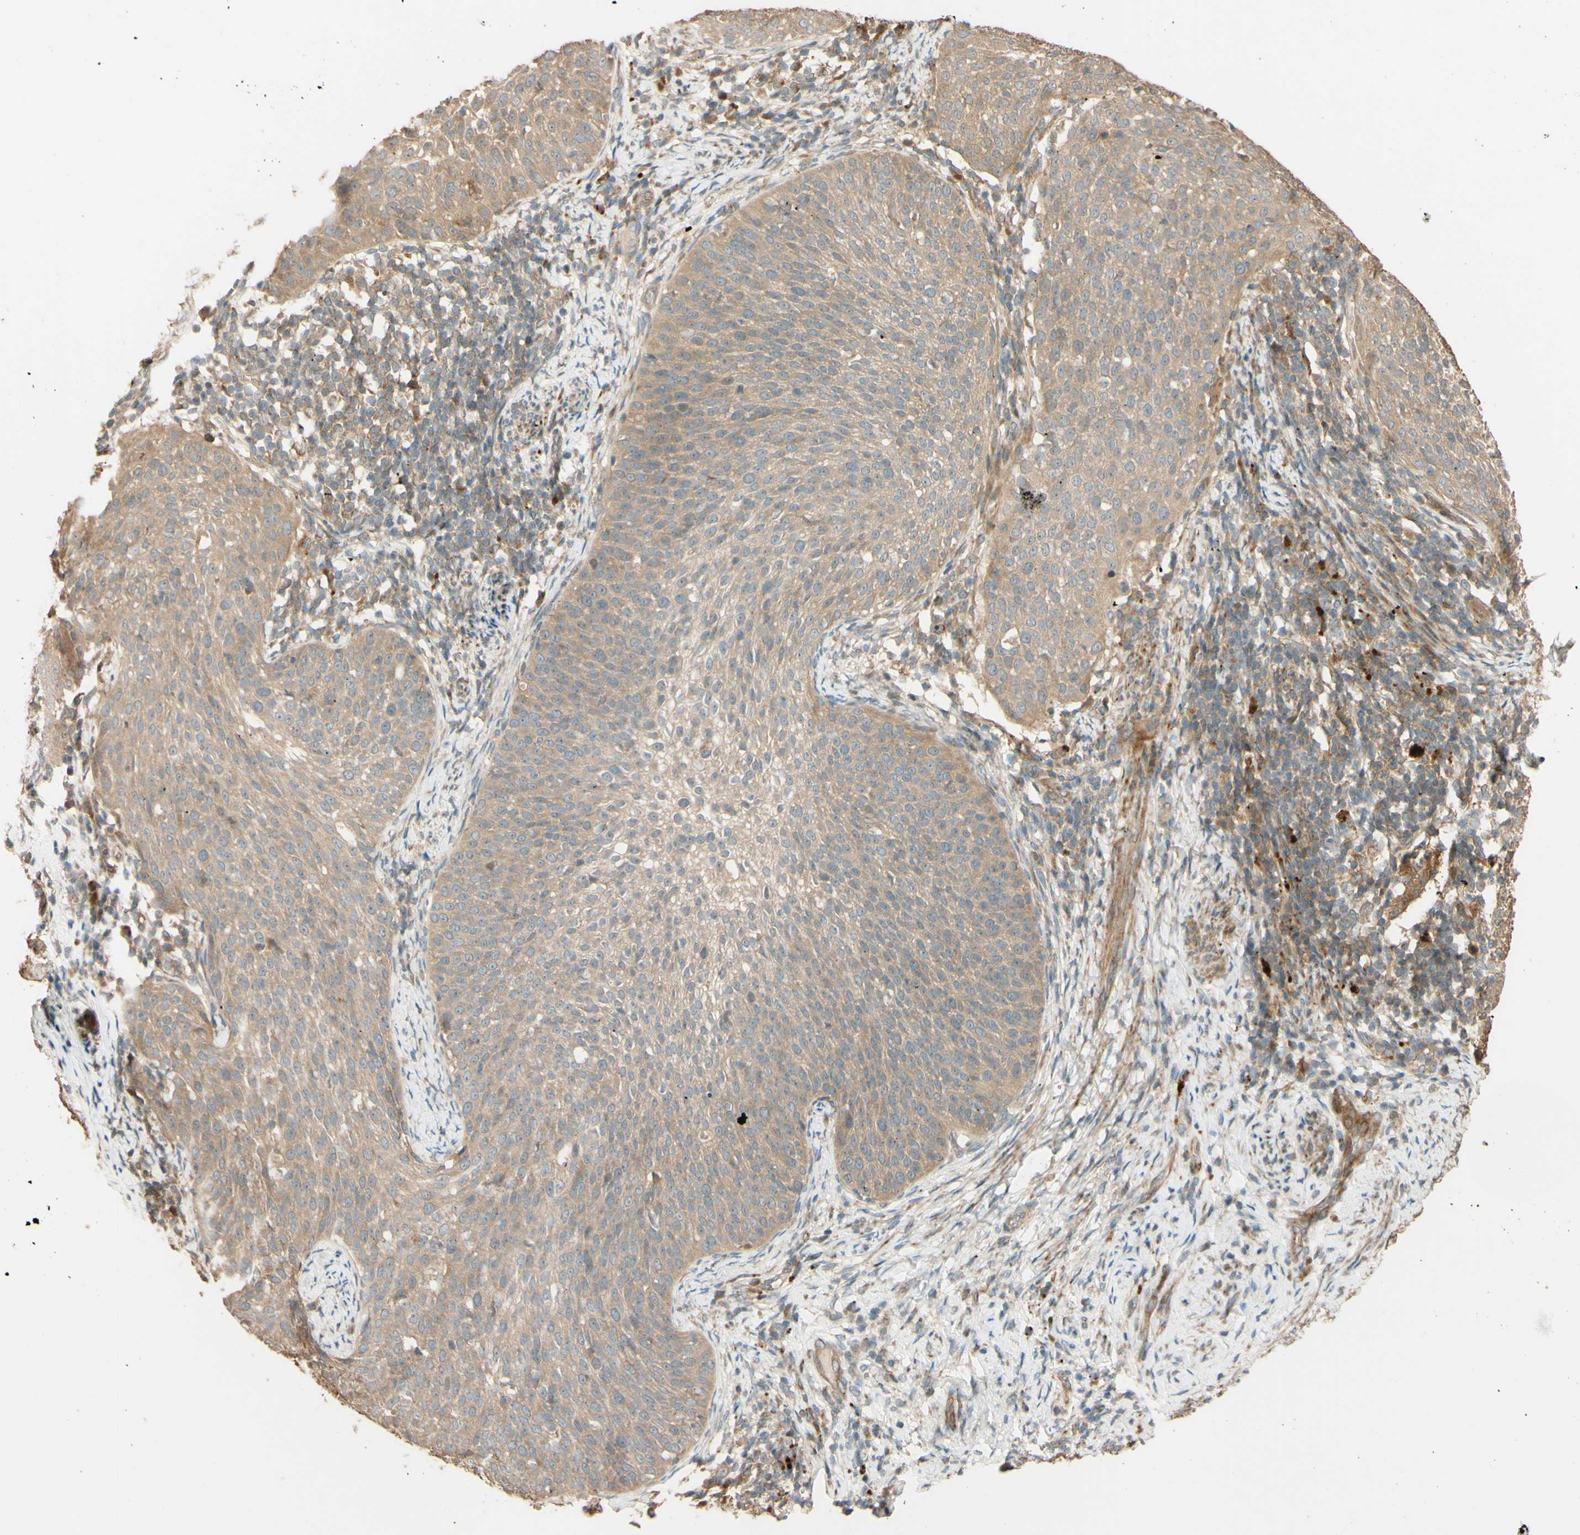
{"staining": {"intensity": "weak", "quantity": ">75%", "location": "cytoplasmic/membranous"}, "tissue": "cervical cancer", "cell_type": "Tumor cells", "image_type": "cancer", "snomed": [{"axis": "morphology", "description": "Squamous cell carcinoma, NOS"}, {"axis": "topography", "description": "Cervix"}], "caption": "A low amount of weak cytoplasmic/membranous staining is appreciated in about >75% of tumor cells in cervical cancer tissue. (Stains: DAB (3,3'-diaminobenzidine) in brown, nuclei in blue, Microscopy: brightfield microscopy at high magnification).", "gene": "RNF19A", "patient": {"sex": "female", "age": 51}}